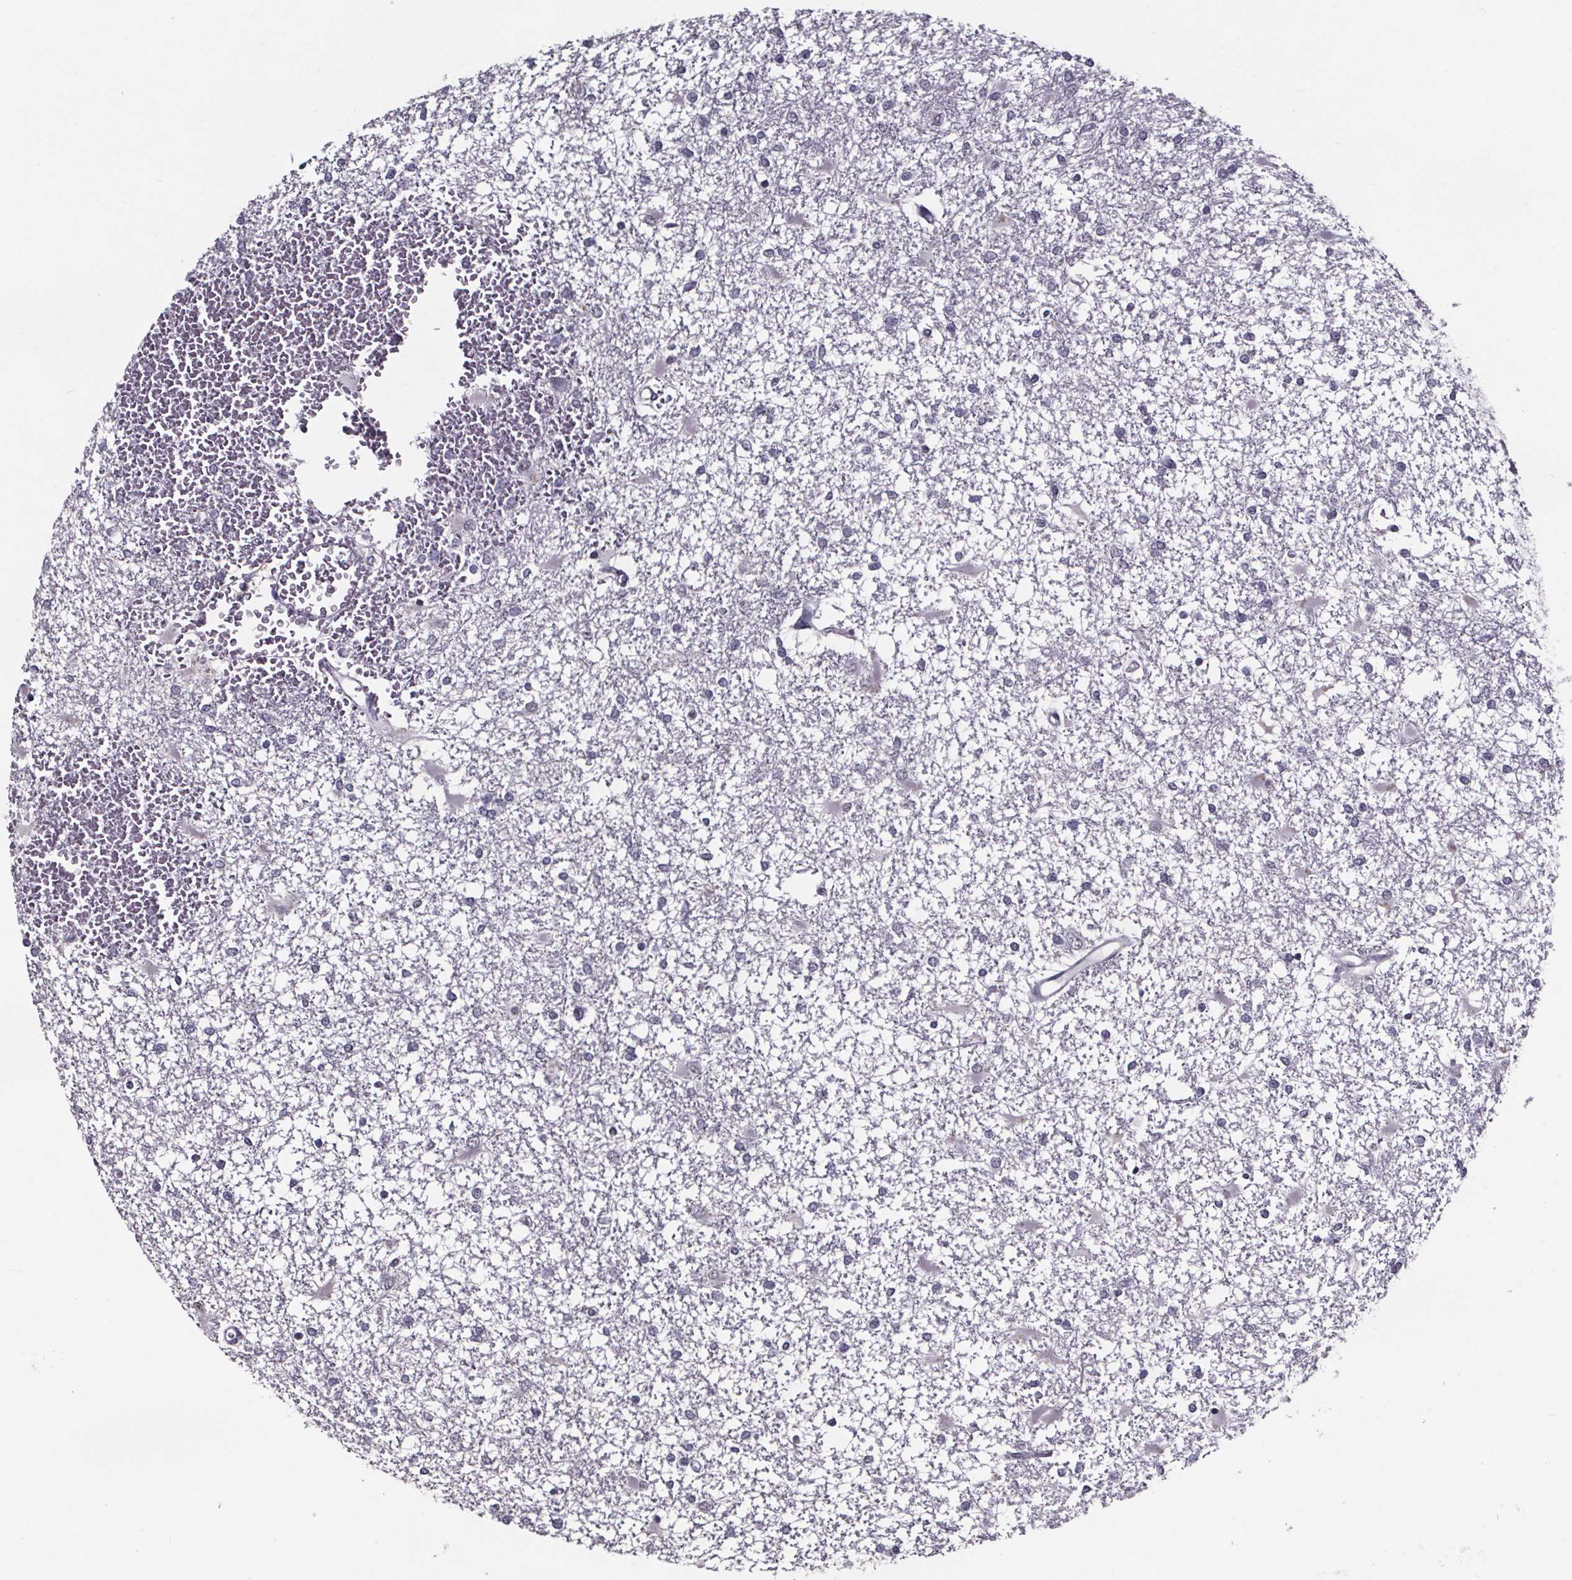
{"staining": {"intensity": "negative", "quantity": "none", "location": "none"}, "tissue": "glioma", "cell_type": "Tumor cells", "image_type": "cancer", "snomed": [{"axis": "morphology", "description": "Glioma, malignant, High grade"}, {"axis": "topography", "description": "Cerebral cortex"}], "caption": "Immunohistochemistry (IHC) of human malignant high-grade glioma demonstrates no positivity in tumor cells.", "gene": "AR", "patient": {"sex": "male", "age": 79}}